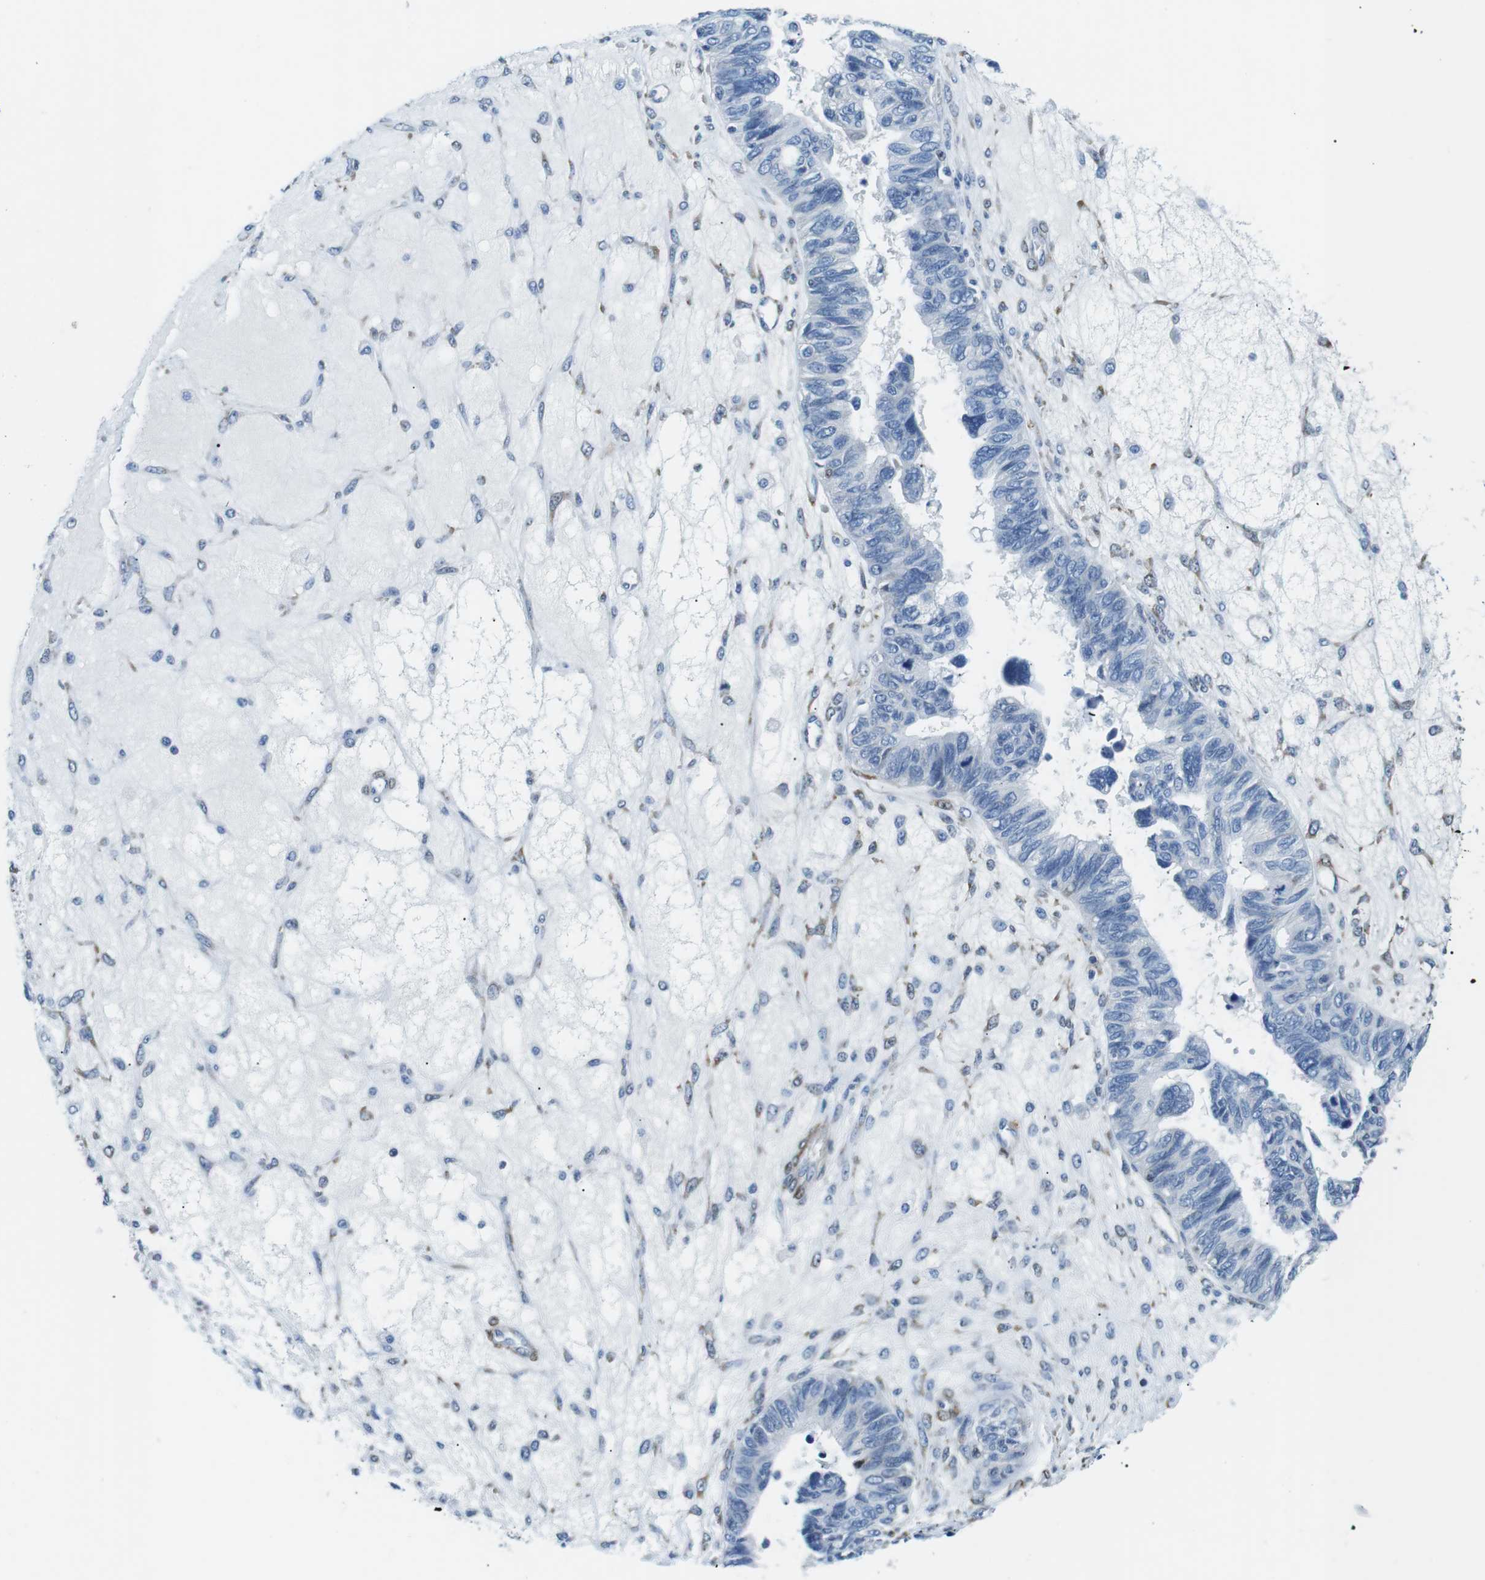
{"staining": {"intensity": "negative", "quantity": "none", "location": "none"}, "tissue": "ovarian cancer", "cell_type": "Tumor cells", "image_type": "cancer", "snomed": [{"axis": "morphology", "description": "Cystadenocarcinoma, serous, NOS"}, {"axis": "topography", "description": "Ovary"}], "caption": "Serous cystadenocarcinoma (ovarian) was stained to show a protein in brown. There is no significant staining in tumor cells.", "gene": "PHLDA1", "patient": {"sex": "female", "age": 79}}